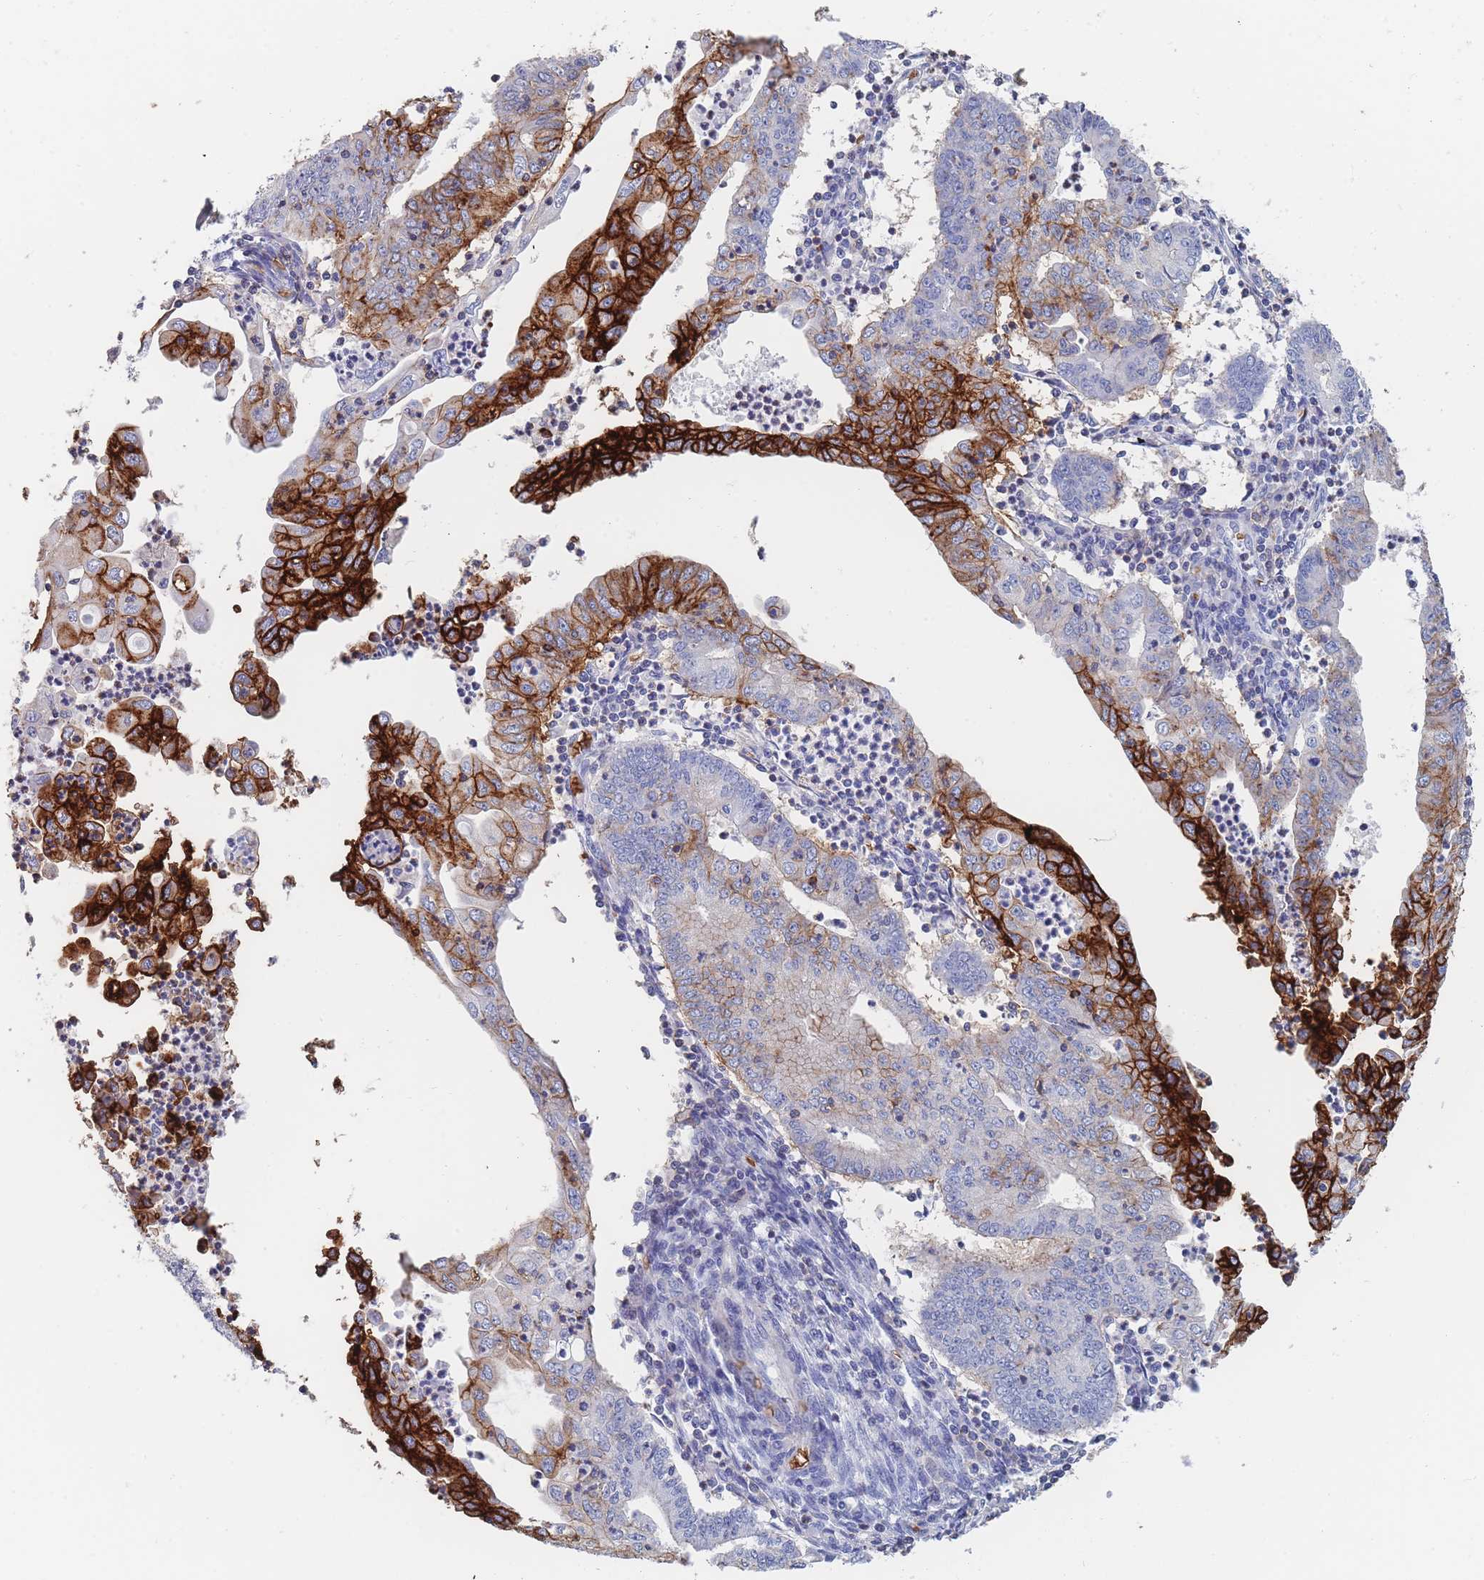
{"staining": {"intensity": "strong", "quantity": "<25%", "location": "cytoplasmic/membranous"}, "tissue": "endometrial cancer", "cell_type": "Tumor cells", "image_type": "cancer", "snomed": [{"axis": "morphology", "description": "Adenocarcinoma, NOS"}, {"axis": "topography", "description": "Endometrium"}], "caption": "Tumor cells display strong cytoplasmic/membranous staining in about <25% of cells in endometrial cancer.", "gene": "SLC2A1", "patient": {"sex": "female", "age": 60}}